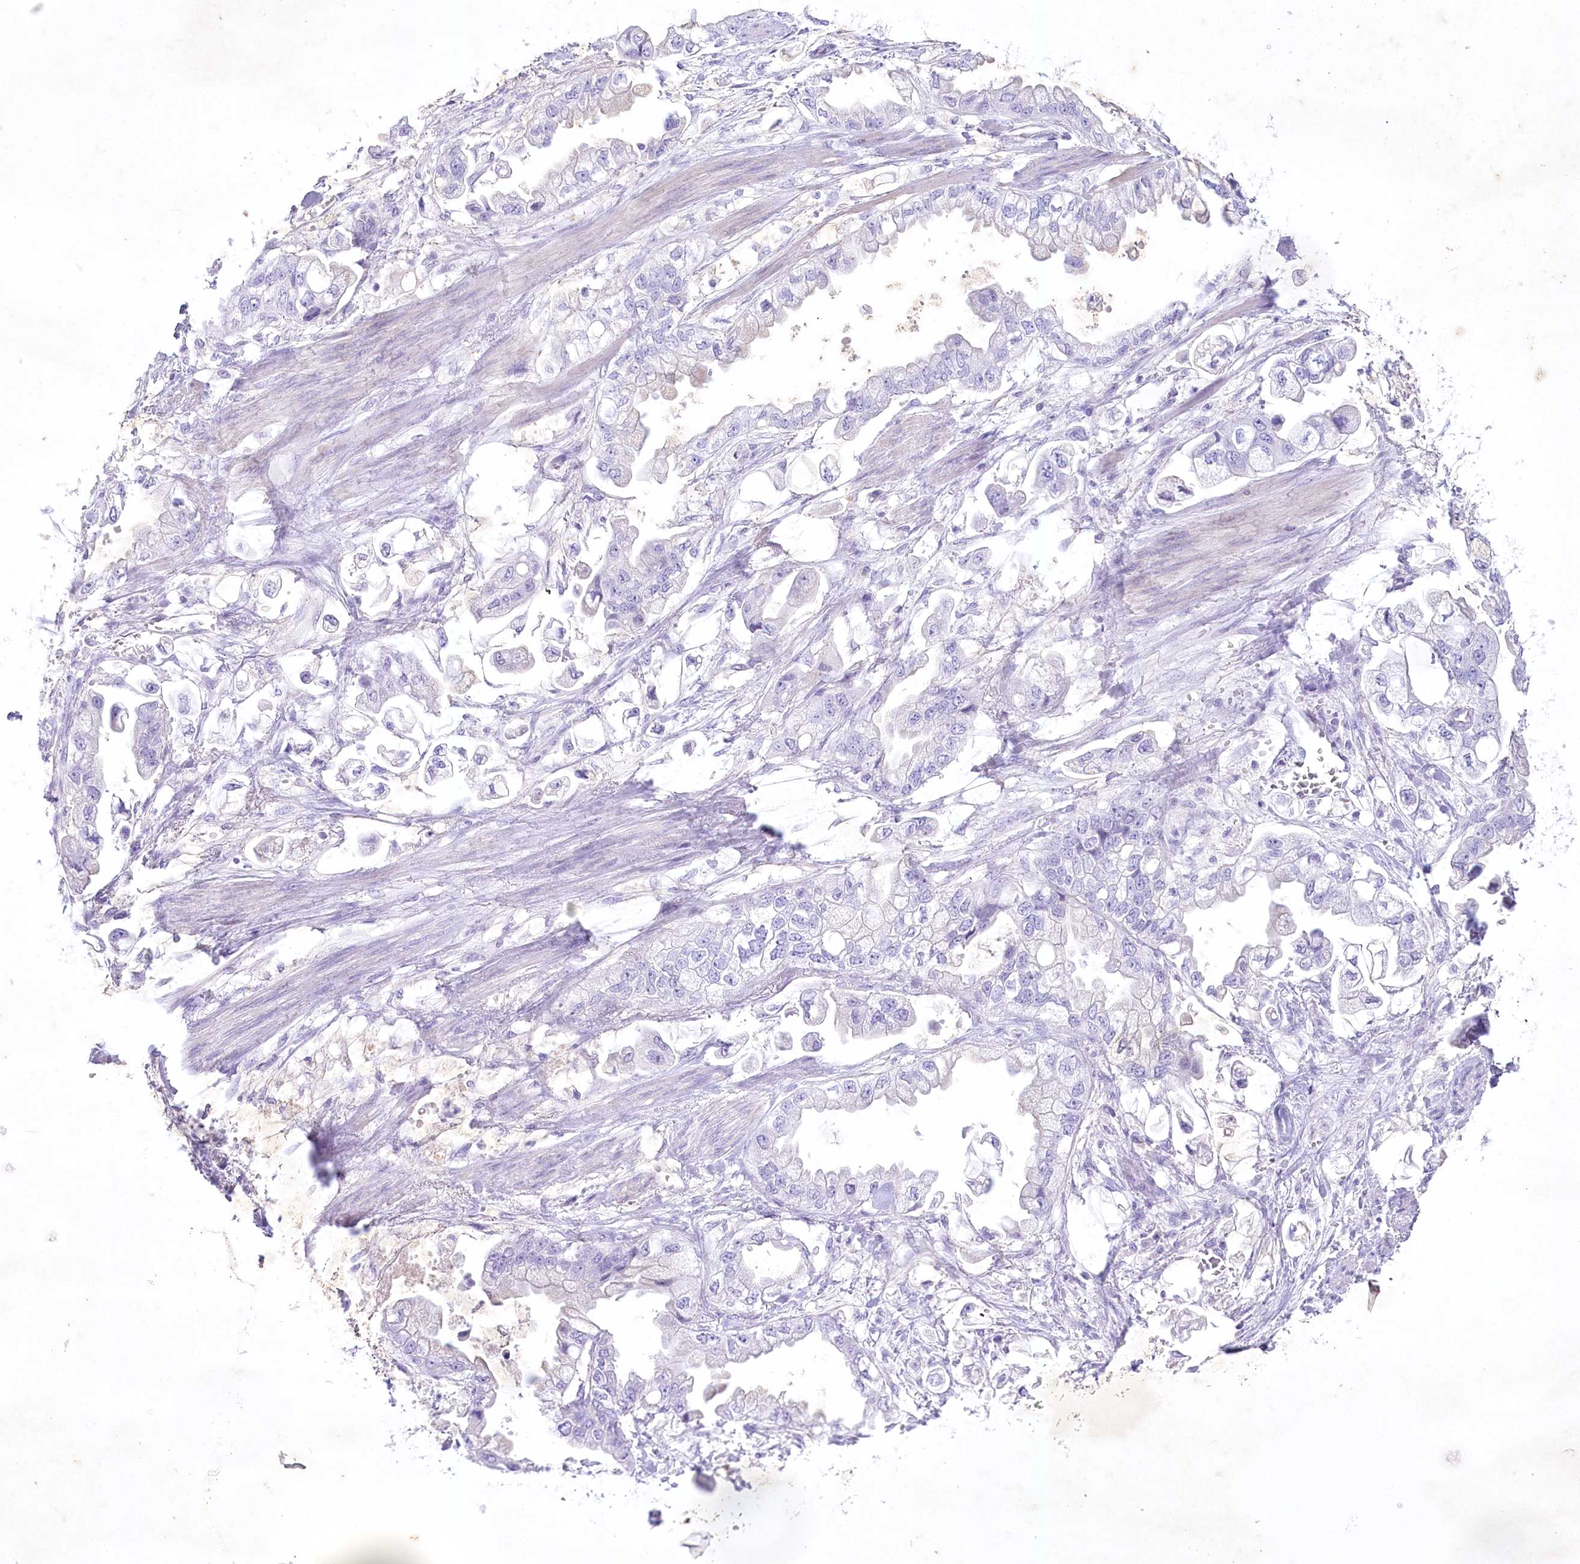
{"staining": {"intensity": "negative", "quantity": "none", "location": "none"}, "tissue": "stomach cancer", "cell_type": "Tumor cells", "image_type": "cancer", "snomed": [{"axis": "morphology", "description": "Adenocarcinoma, NOS"}, {"axis": "topography", "description": "Stomach"}], "caption": "The image shows no significant positivity in tumor cells of stomach cancer (adenocarcinoma).", "gene": "MYOZ1", "patient": {"sex": "male", "age": 62}}